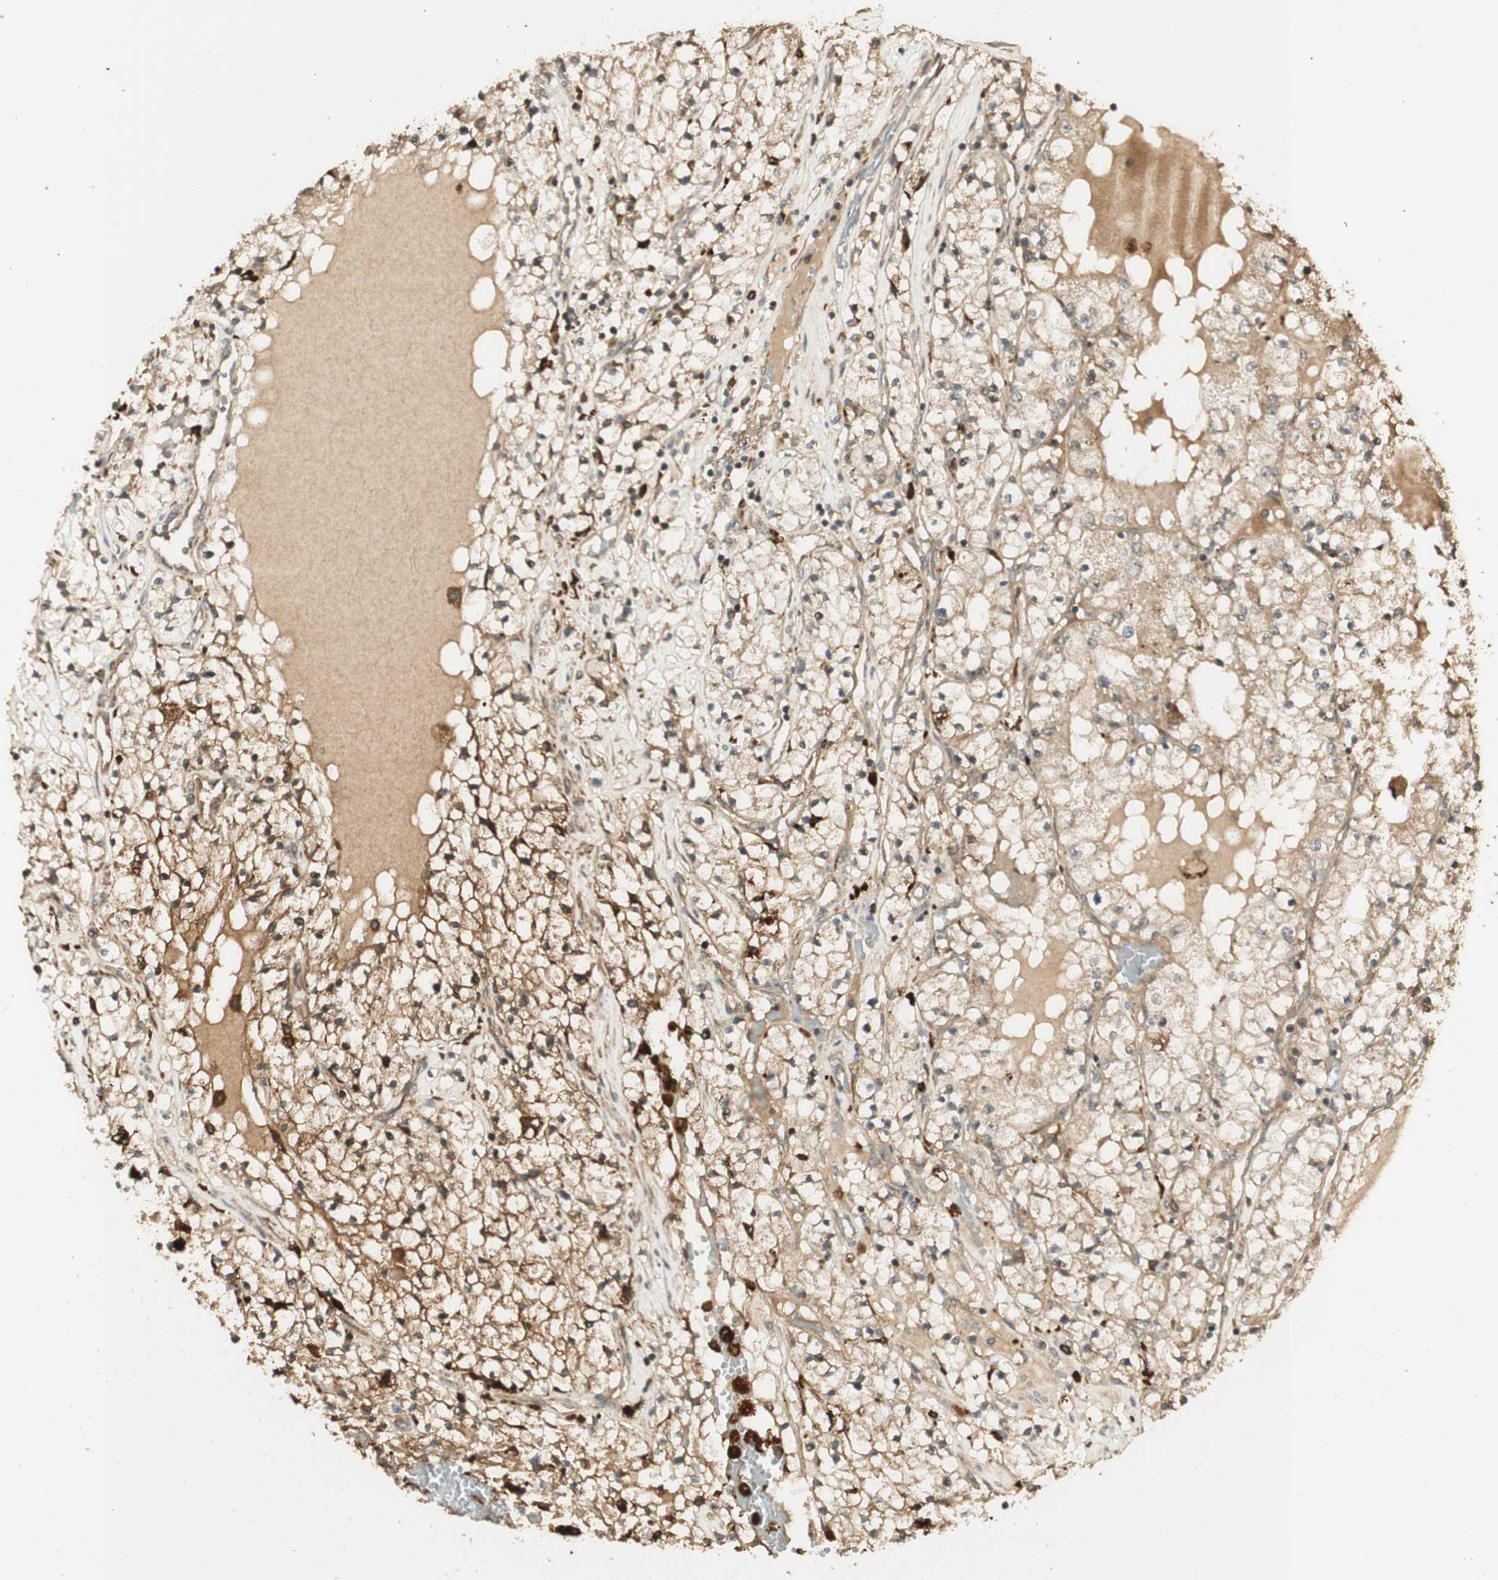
{"staining": {"intensity": "moderate", "quantity": ">75%", "location": "cytoplasmic/membranous"}, "tissue": "renal cancer", "cell_type": "Tumor cells", "image_type": "cancer", "snomed": [{"axis": "morphology", "description": "Adenocarcinoma, NOS"}, {"axis": "topography", "description": "Kidney"}], "caption": "Immunohistochemistry (DAB (3,3'-diaminobenzidine)) staining of renal cancer demonstrates moderate cytoplasmic/membranous protein expression in approximately >75% of tumor cells.", "gene": "AGER", "patient": {"sex": "male", "age": 68}}